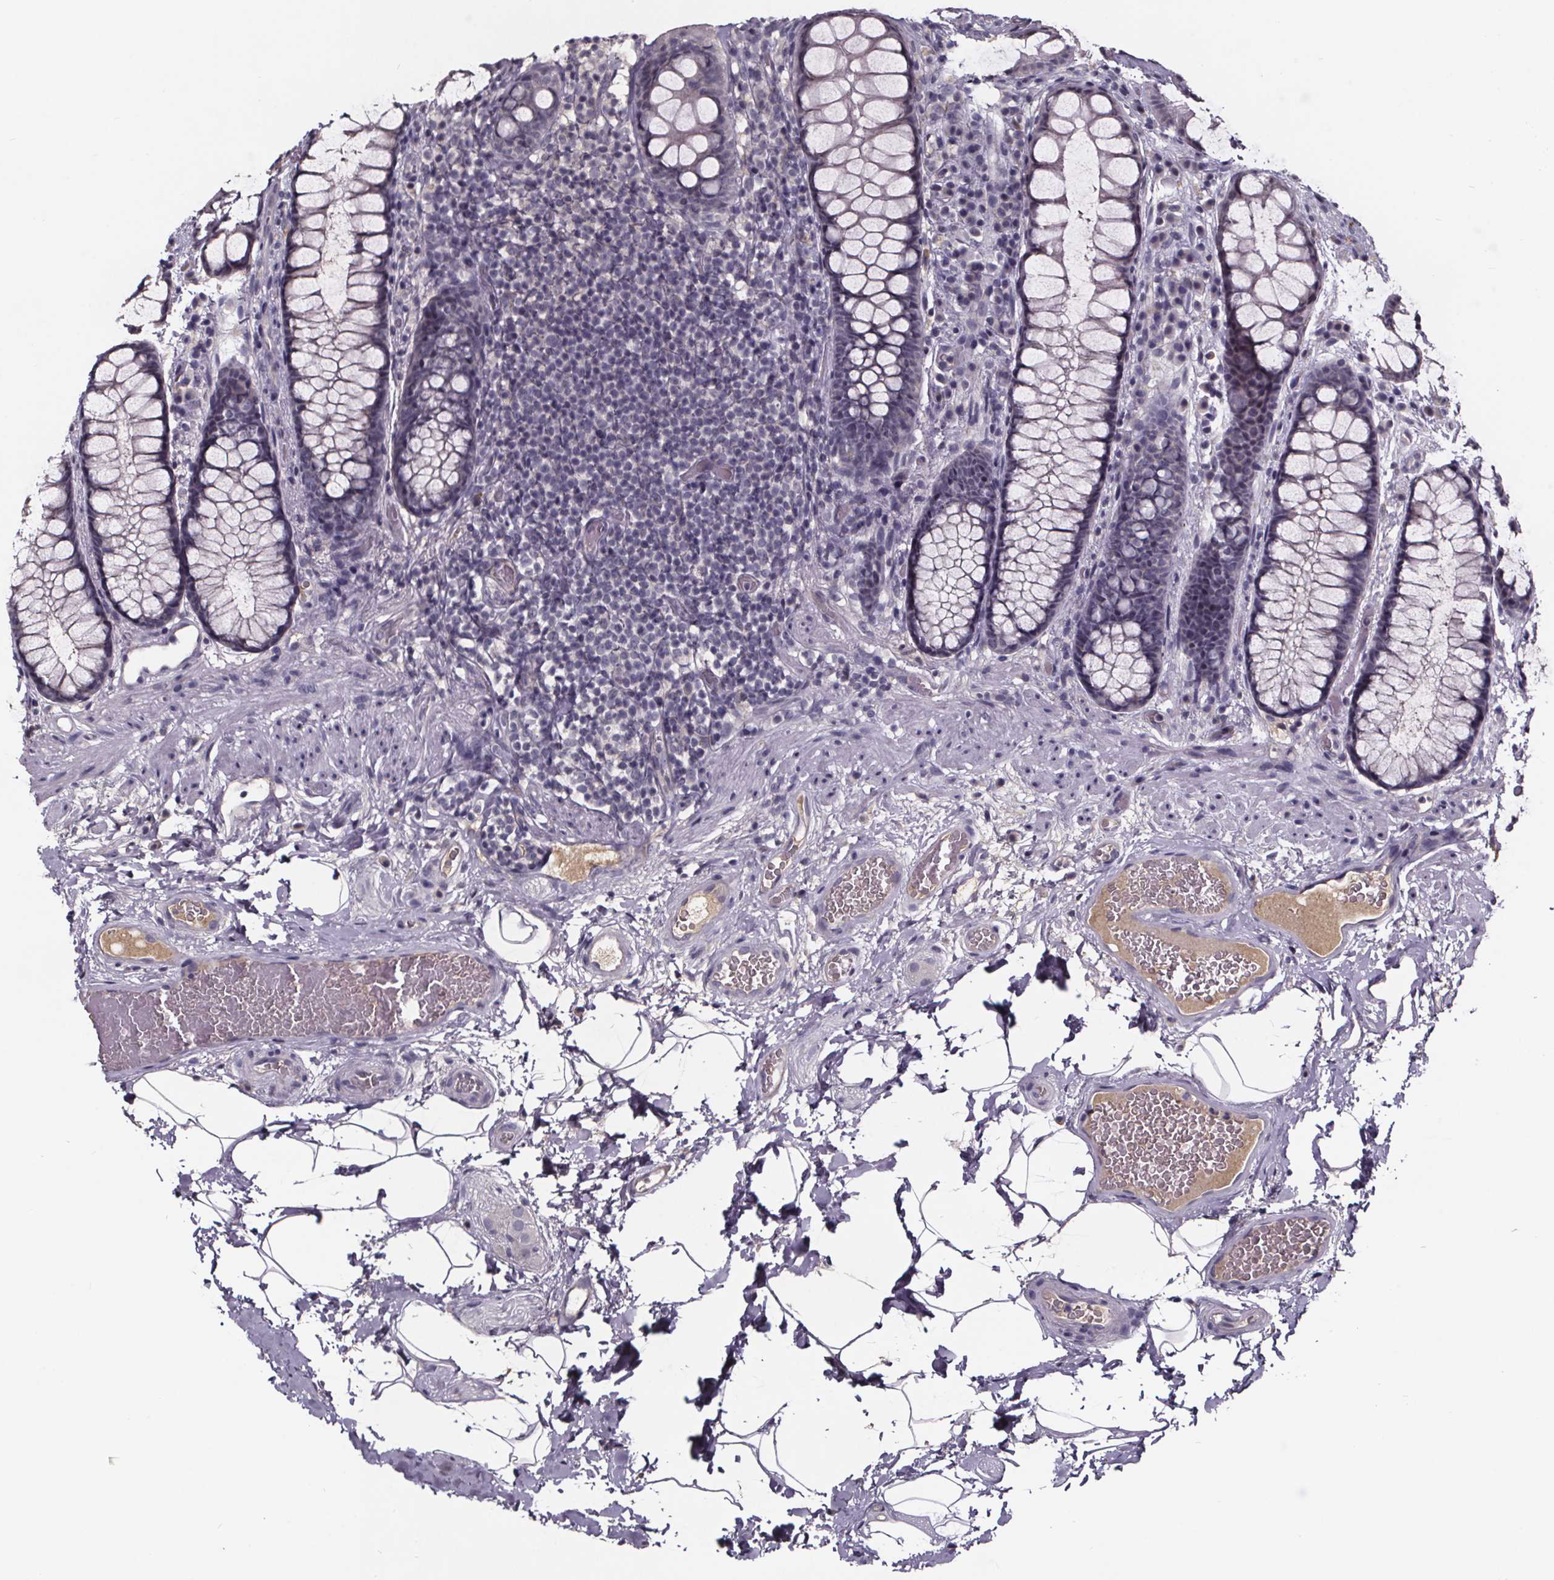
{"staining": {"intensity": "negative", "quantity": "none", "location": "none"}, "tissue": "rectum", "cell_type": "Glandular cells", "image_type": "normal", "snomed": [{"axis": "morphology", "description": "Normal tissue, NOS"}, {"axis": "topography", "description": "Rectum"}], "caption": "Immunohistochemistry photomicrograph of benign human rectum stained for a protein (brown), which shows no staining in glandular cells.", "gene": "NPHP4", "patient": {"sex": "female", "age": 62}}